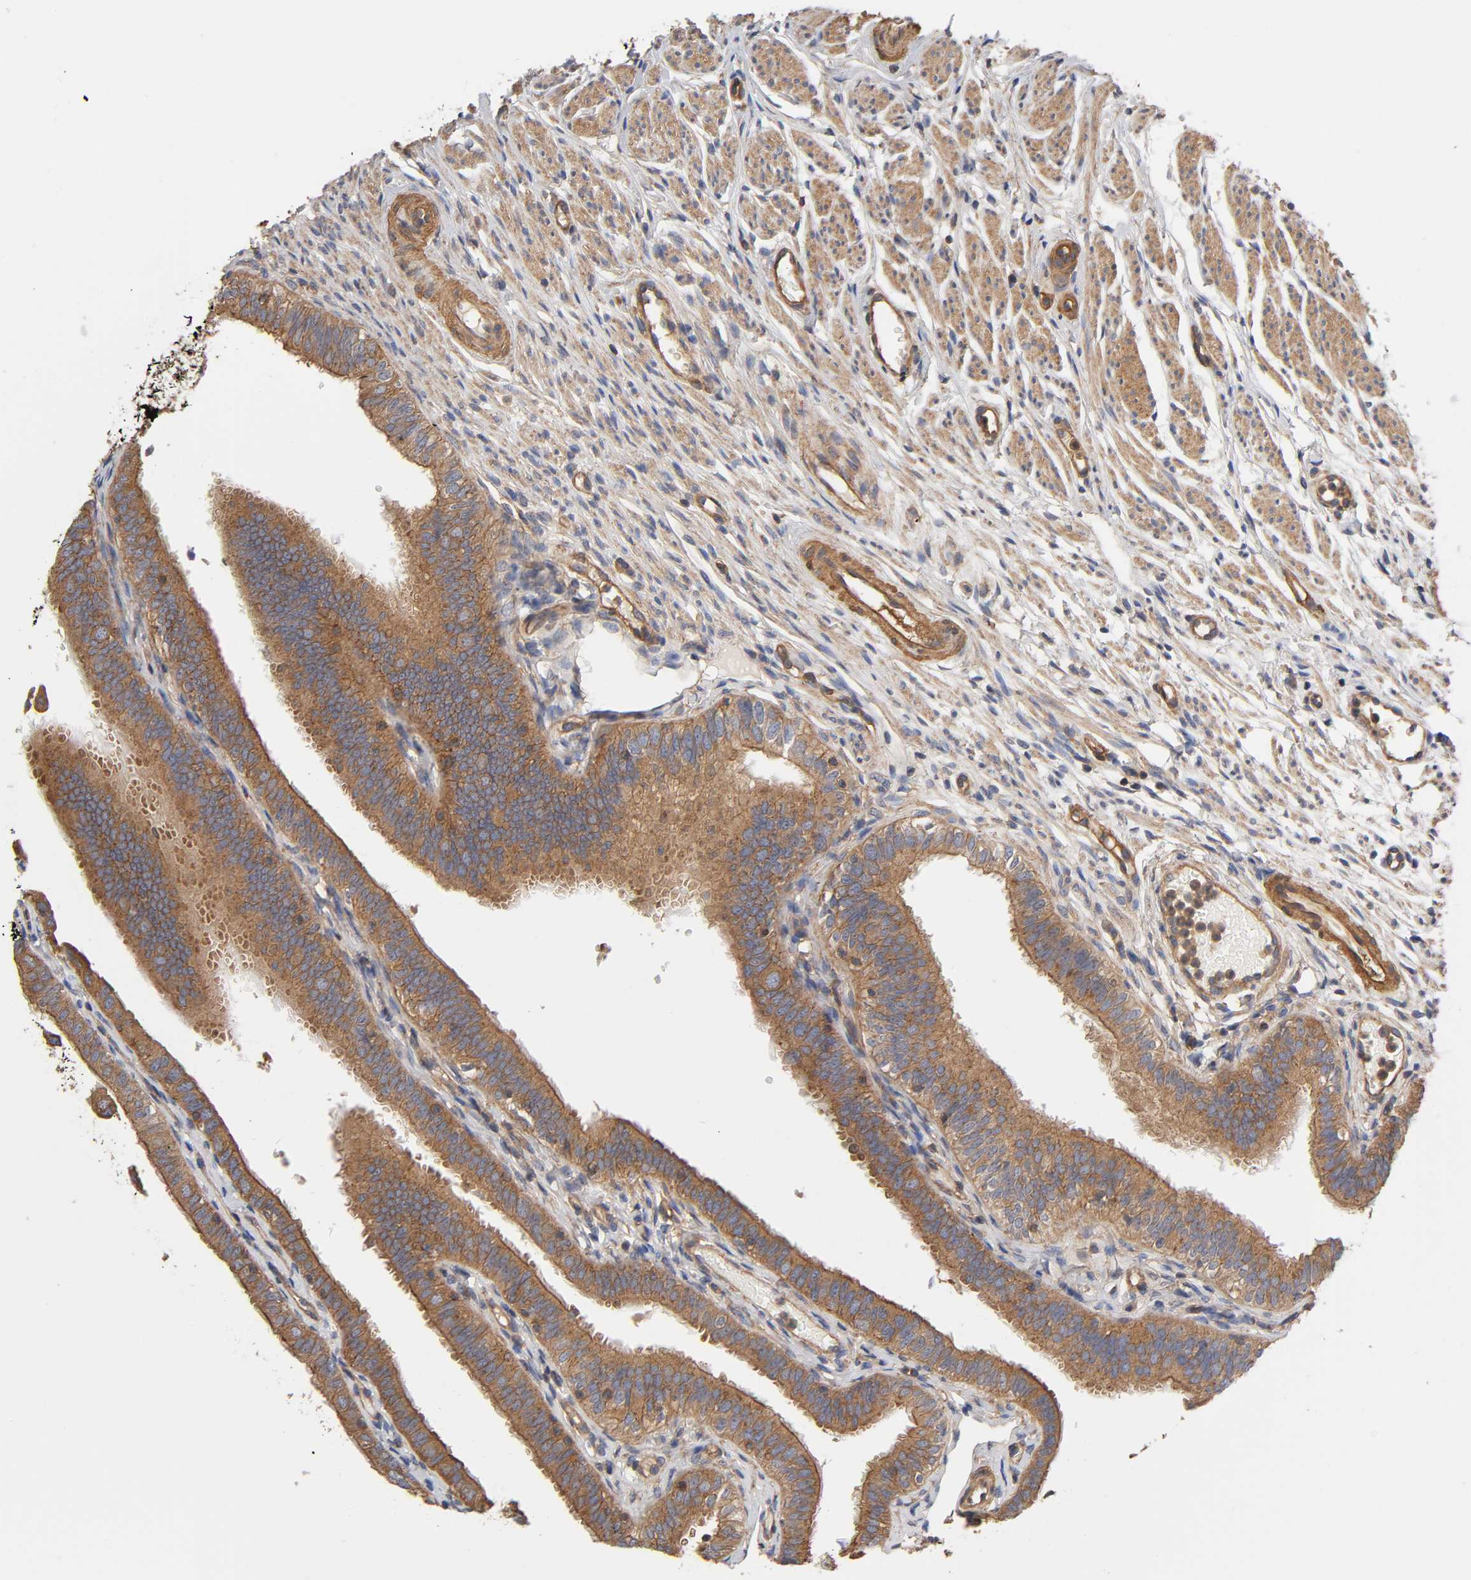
{"staining": {"intensity": "strong", "quantity": ">75%", "location": "cytoplasmic/membranous"}, "tissue": "fallopian tube", "cell_type": "Glandular cells", "image_type": "normal", "snomed": [{"axis": "morphology", "description": "Normal tissue, NOS"}, {"axis": "morphology", "description": "Dermoid, NOS"}, {"axis": "topography", "description": "Fallopian tube"}], "caption": "Brown immunohistochemical staining in normal human fallopian tube shows strong cytoplasmic/membranous staining in approximately >75% of glandular cells.", "gene": "LAMTOR2", "patient": {"sex": "female", "age": 33}}